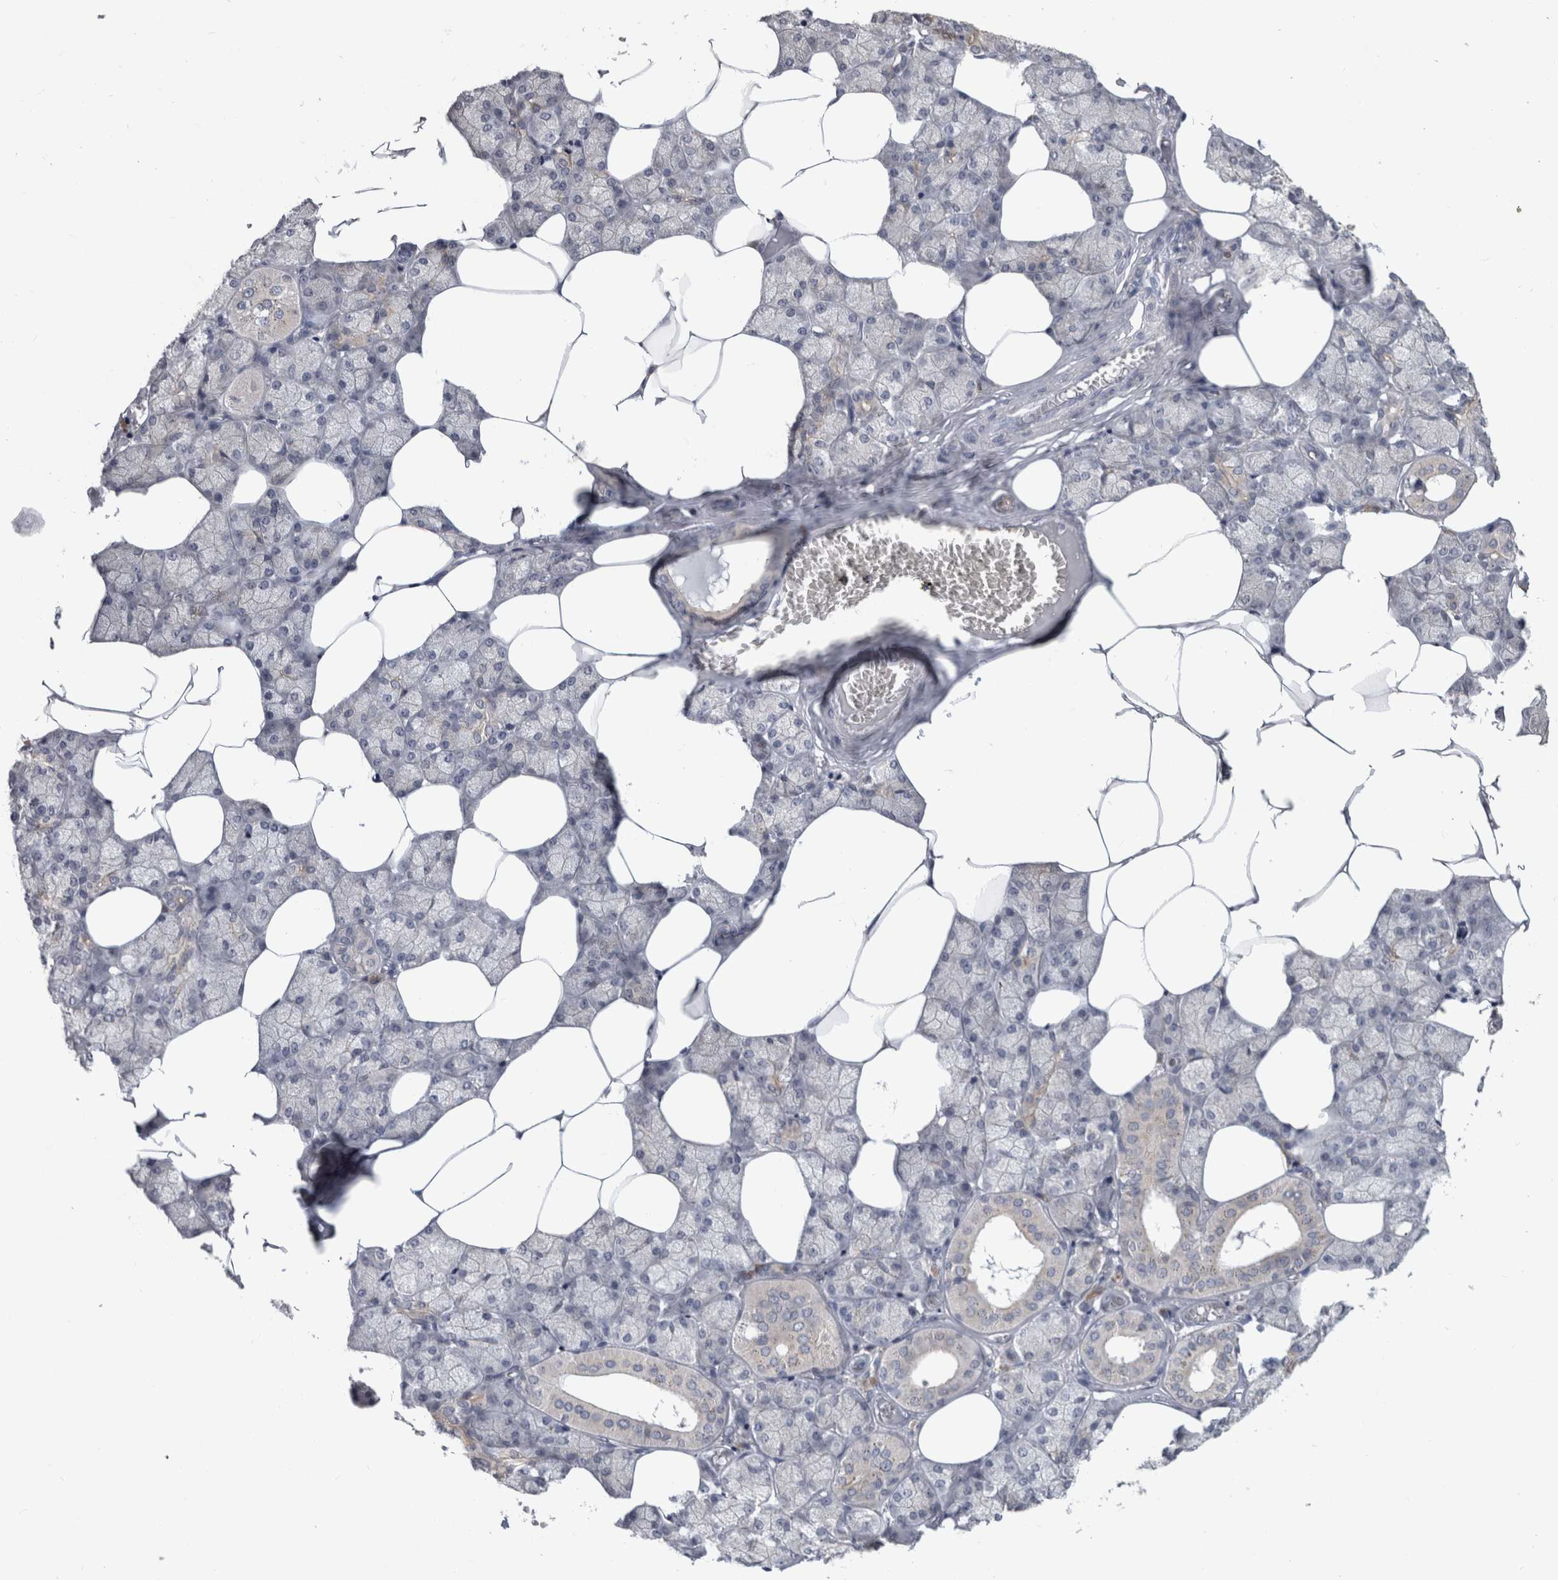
{"staining": {"intensity": "negative", "quantity": "none", "location": "none"}, "tissue": "salivary gland", "cell_type": "Glandular cells", "image_type": "normal", "snomed": [{"axis": "morphology", "description": "Normal tissue, NOS"}, {"axis": "topography", "description": "Salivary gland"}], "caption": "This is an IHC micrograph of normal salivary gland. There is no expression in glandular cells.", "gene": "TMEM242", "patient": {"sex": "male", "age": 62}}